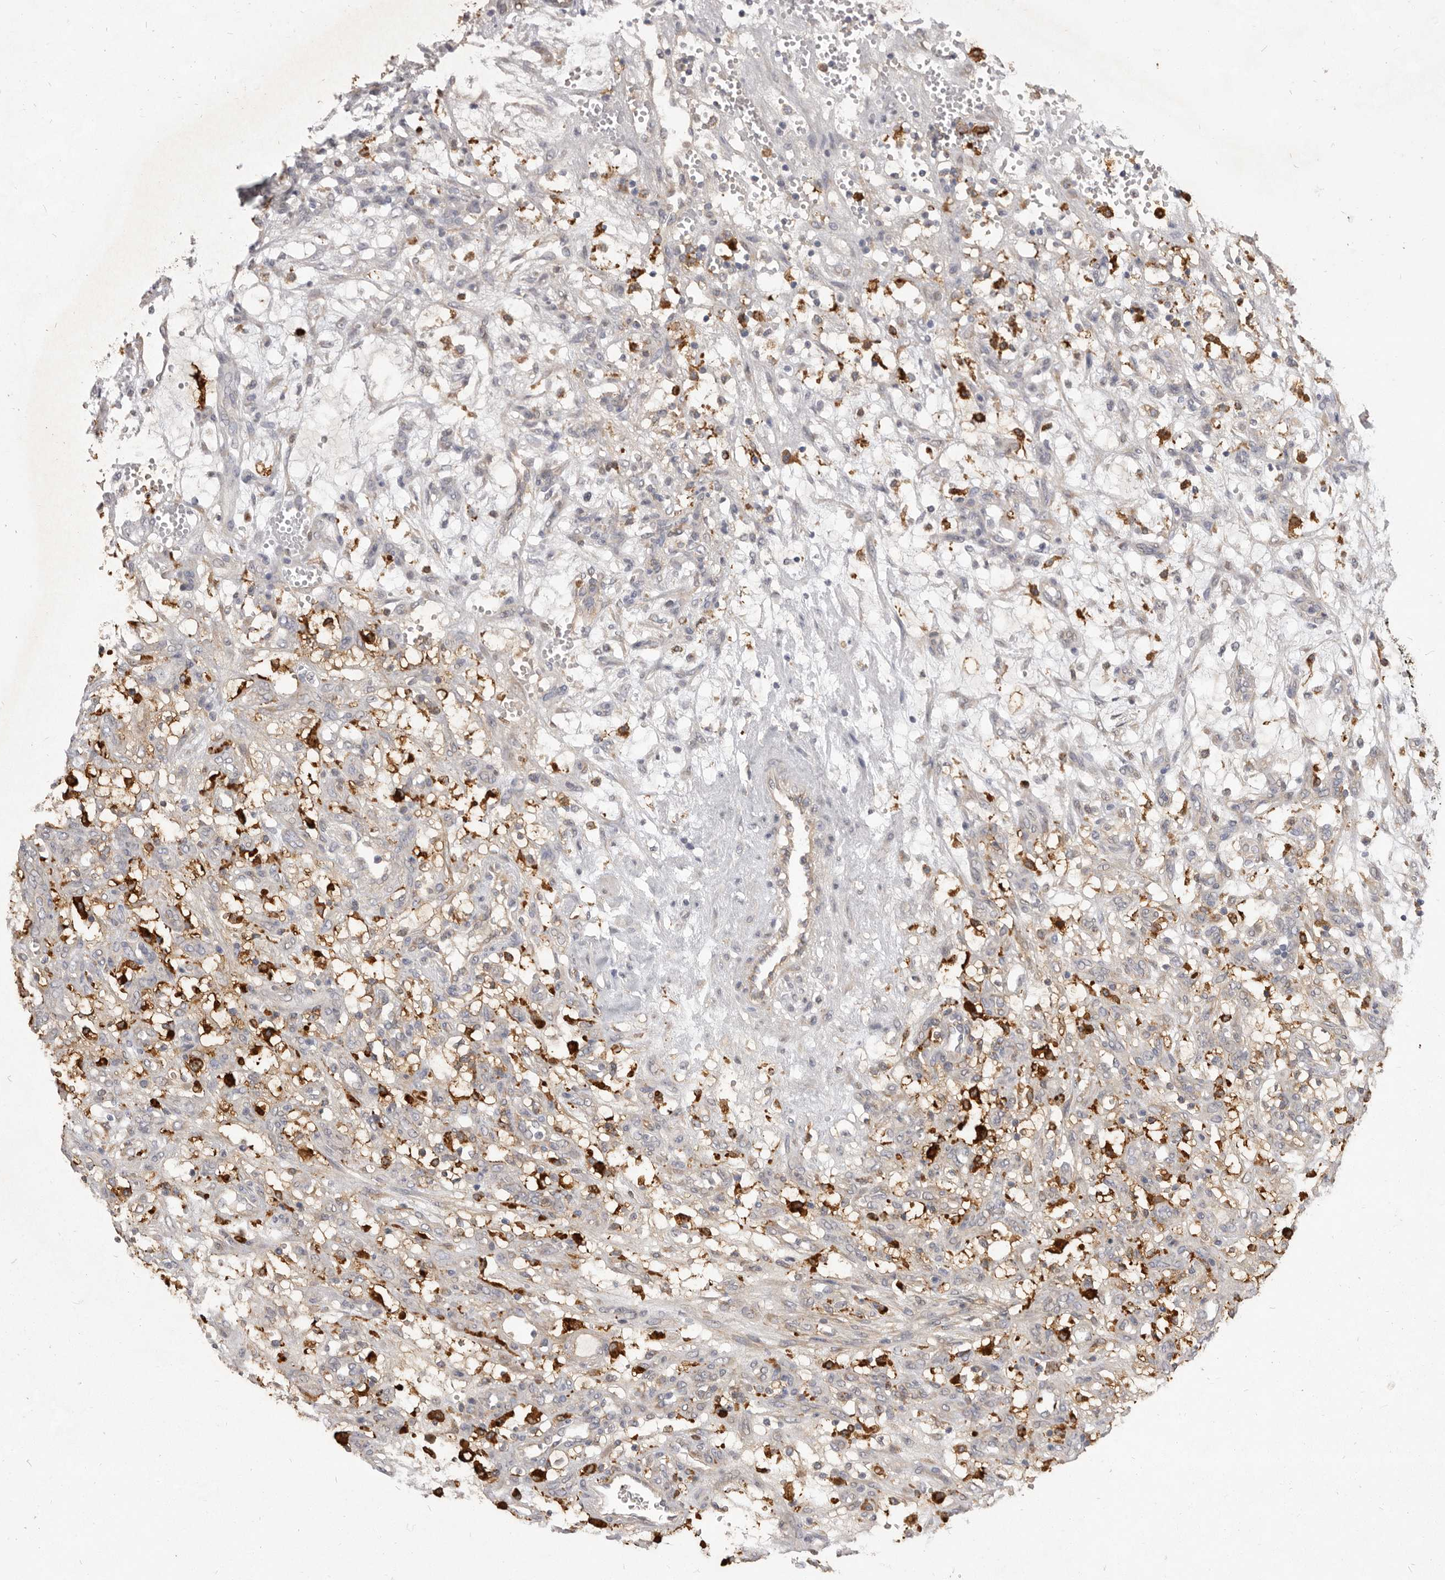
{"staining": {"intensity": "negative", "quantity": "none", "location": "none"}, "tissue": "renal cancer", "cell_type": "Tumor cells", "image_type": "cancer", "snomed": [{"axis": "morphology", "description": "Adenocarcinoma, NOS"}, {"axis": "topography", "description": "Kidney"}], "caption": "This image is of renal adenocarcinoma stained with immunohistochemistry to label a protein in brown with the nuclei are counter-stained blue. There is no staining in tumor cells. (DAB IHC visualized using brightfield microscopy, high magnification).", "gene": "VPS45", "patient": {"sex": "female", "age": 57}}